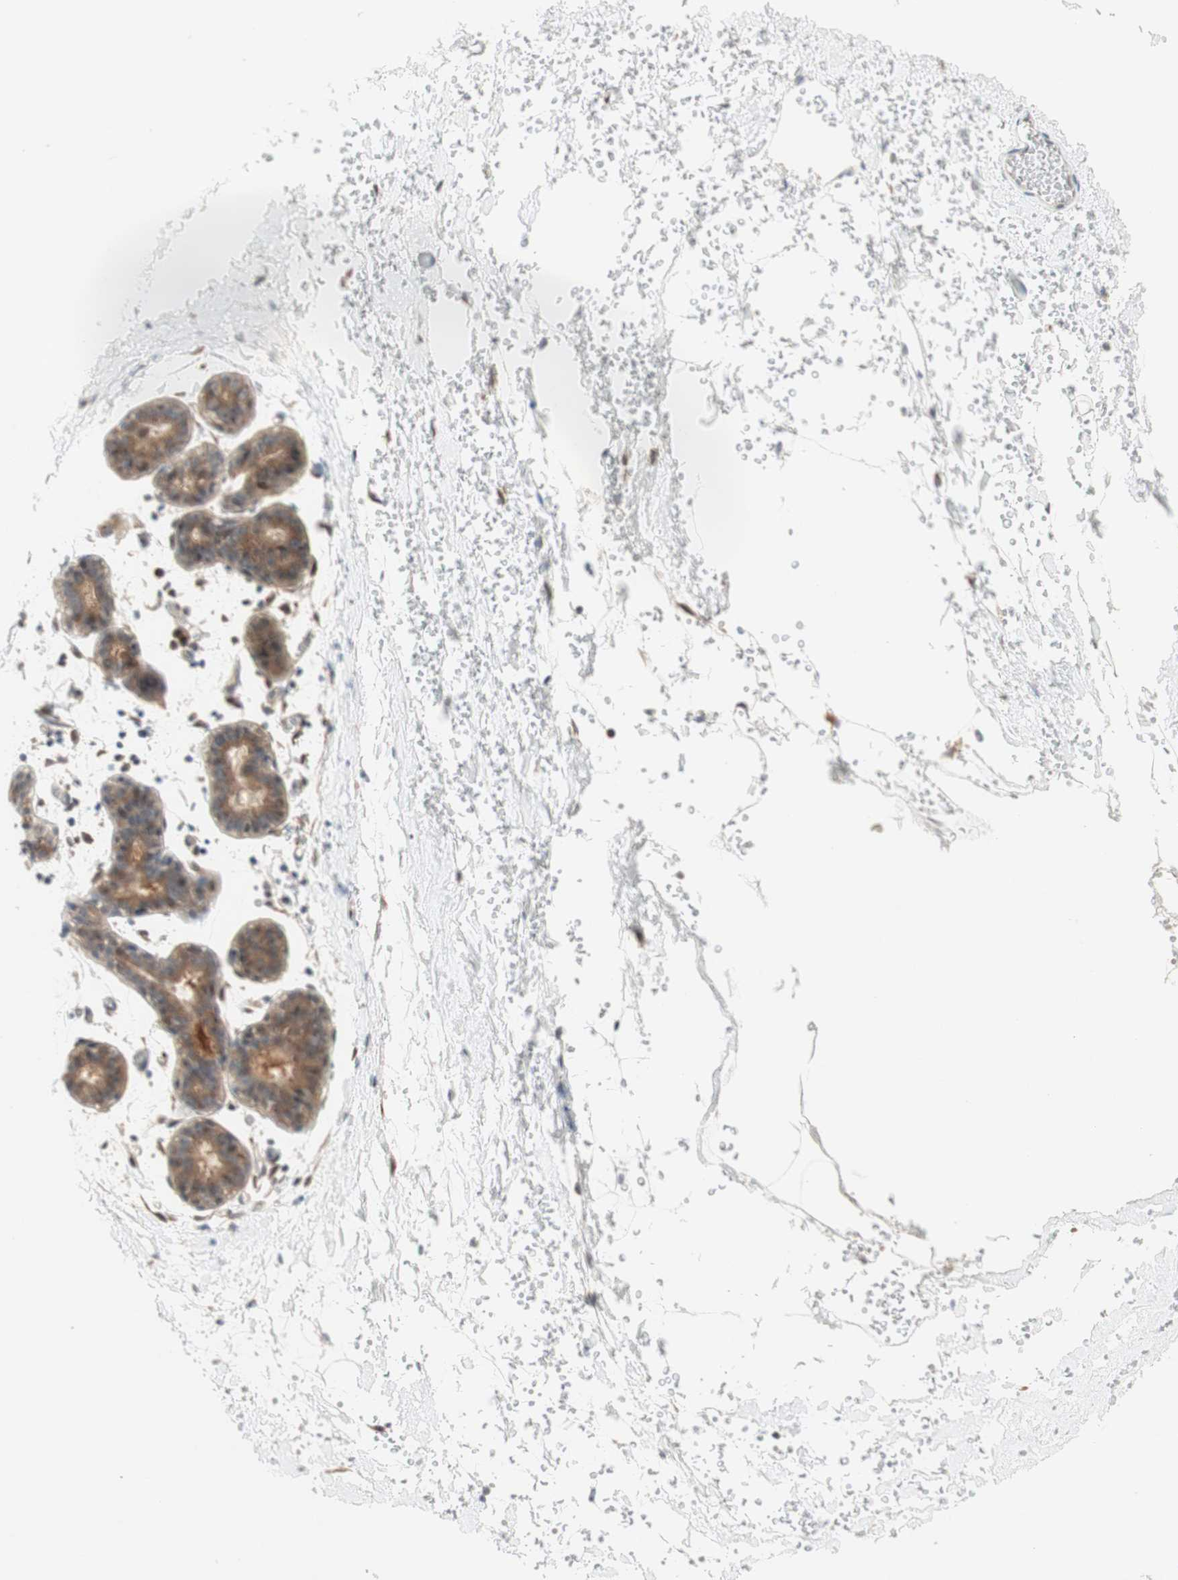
{"staining": {"intensity": "negative", "quantity": "none", "location": "none"}, "tissue": "breast", "cell_type": "Adipocytes", "image_type": "normal", "snomed": [{"axis": "morphology", "description": "Normal tissue, NOS"}, {"axis": "topography", "description": "Breast"}], "caption": "Protein analysis of normal breast exhibits no significant positivity in adipocytes. (DAB (3,3'-diaminobenzidine) immunohistochemistry visualized using brightfield microscopy, high magnification).", "gene": "CYLD", "patient": {"sex": "female", "age": 27}}